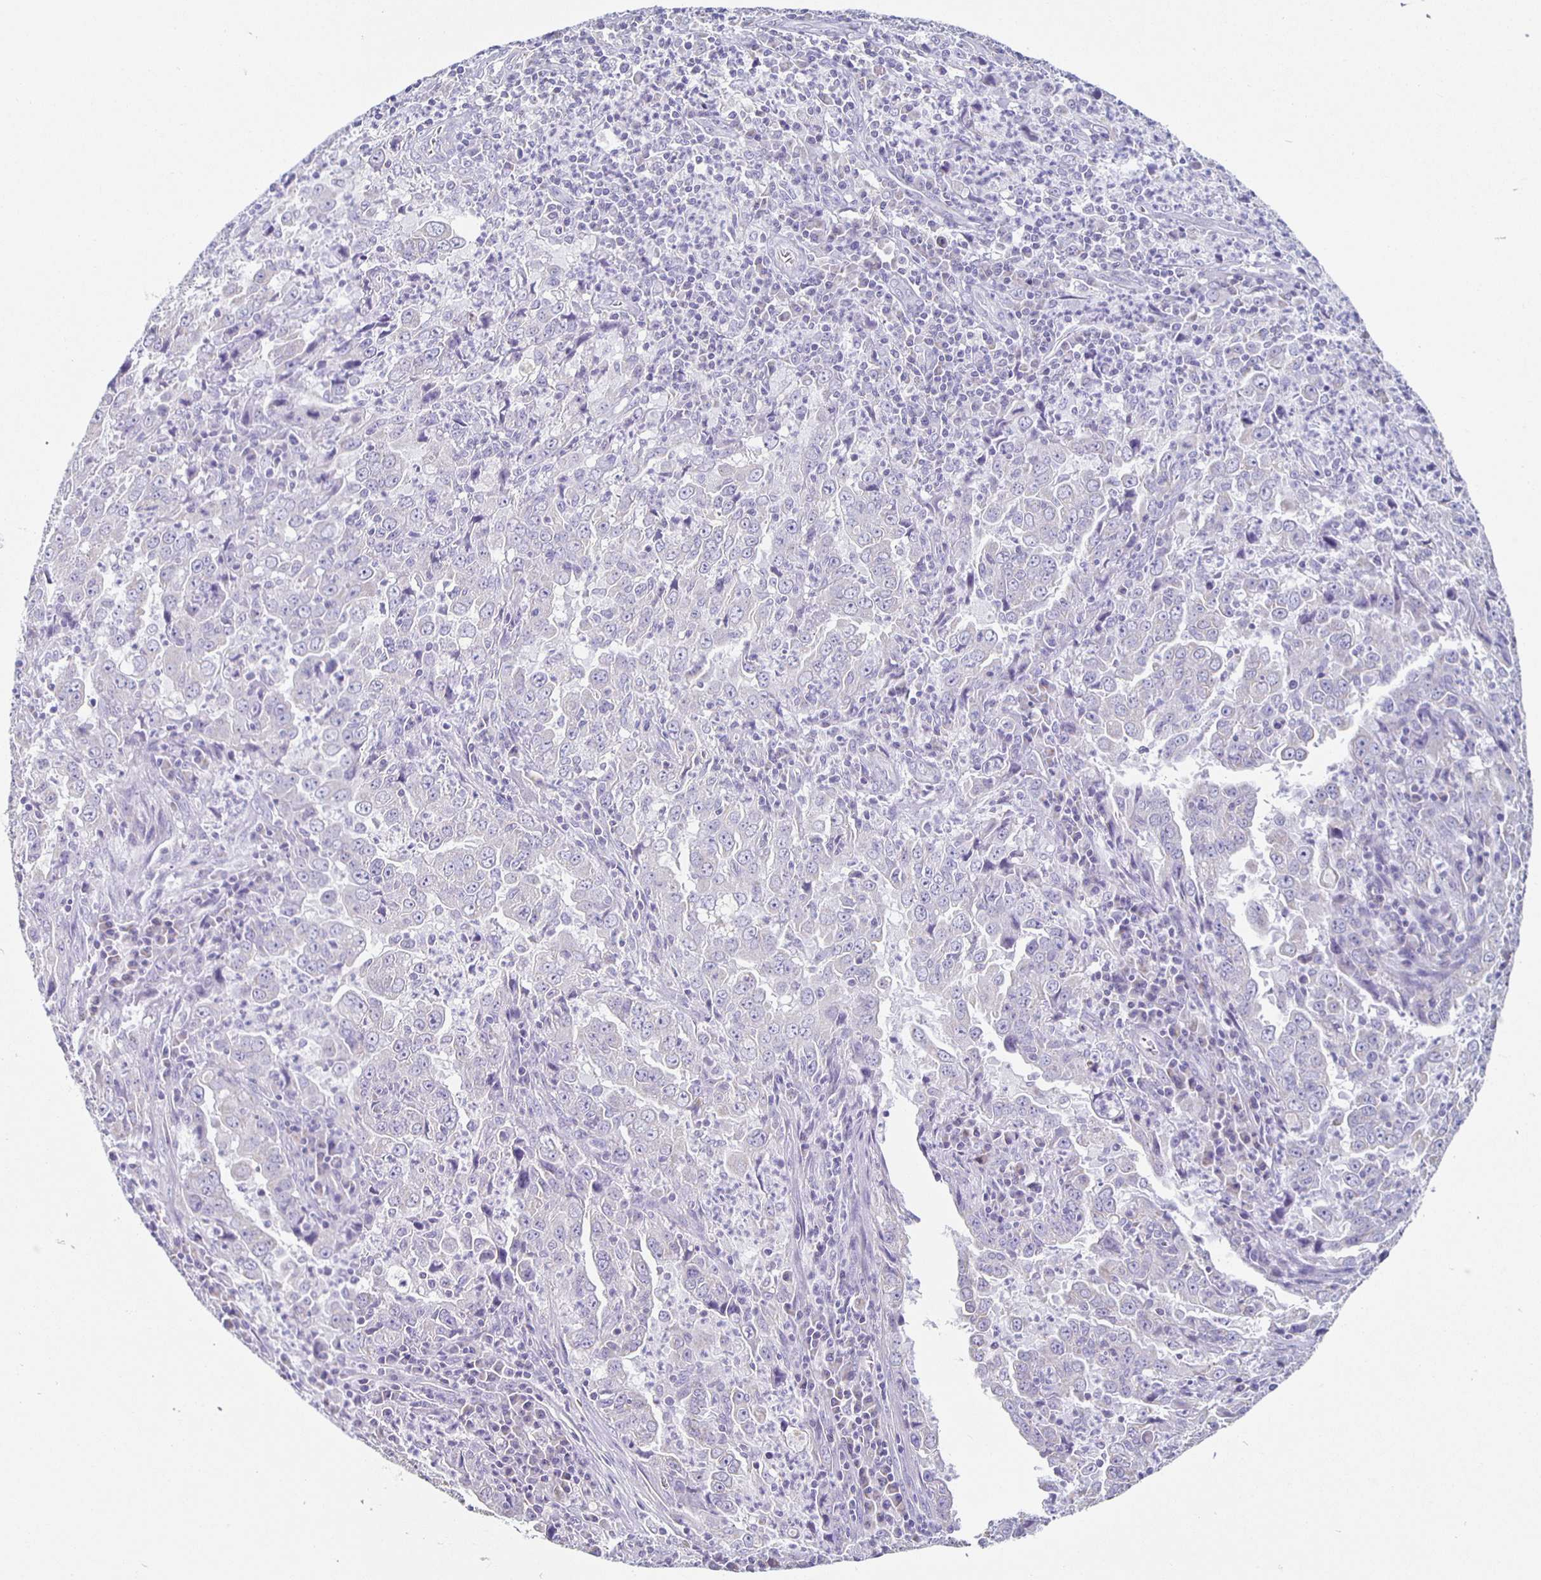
{"staining": {"intensity": "negative", "quantity": "none", "location": "none"}, "tissue": "lung cancer", "cell_type": "Tumor cells", "image_type": "cancer", "snomed": [{"axis": "morphology", "description": "Adenocarcinoma, NOS"}, {"axis": "topography", "description": "Lung"}], "caption": "Tumor cells show no significant staining in lung adenocarcinoma.", "gene": "TPPP", "patient": {"sex": "male", "age": 67}}